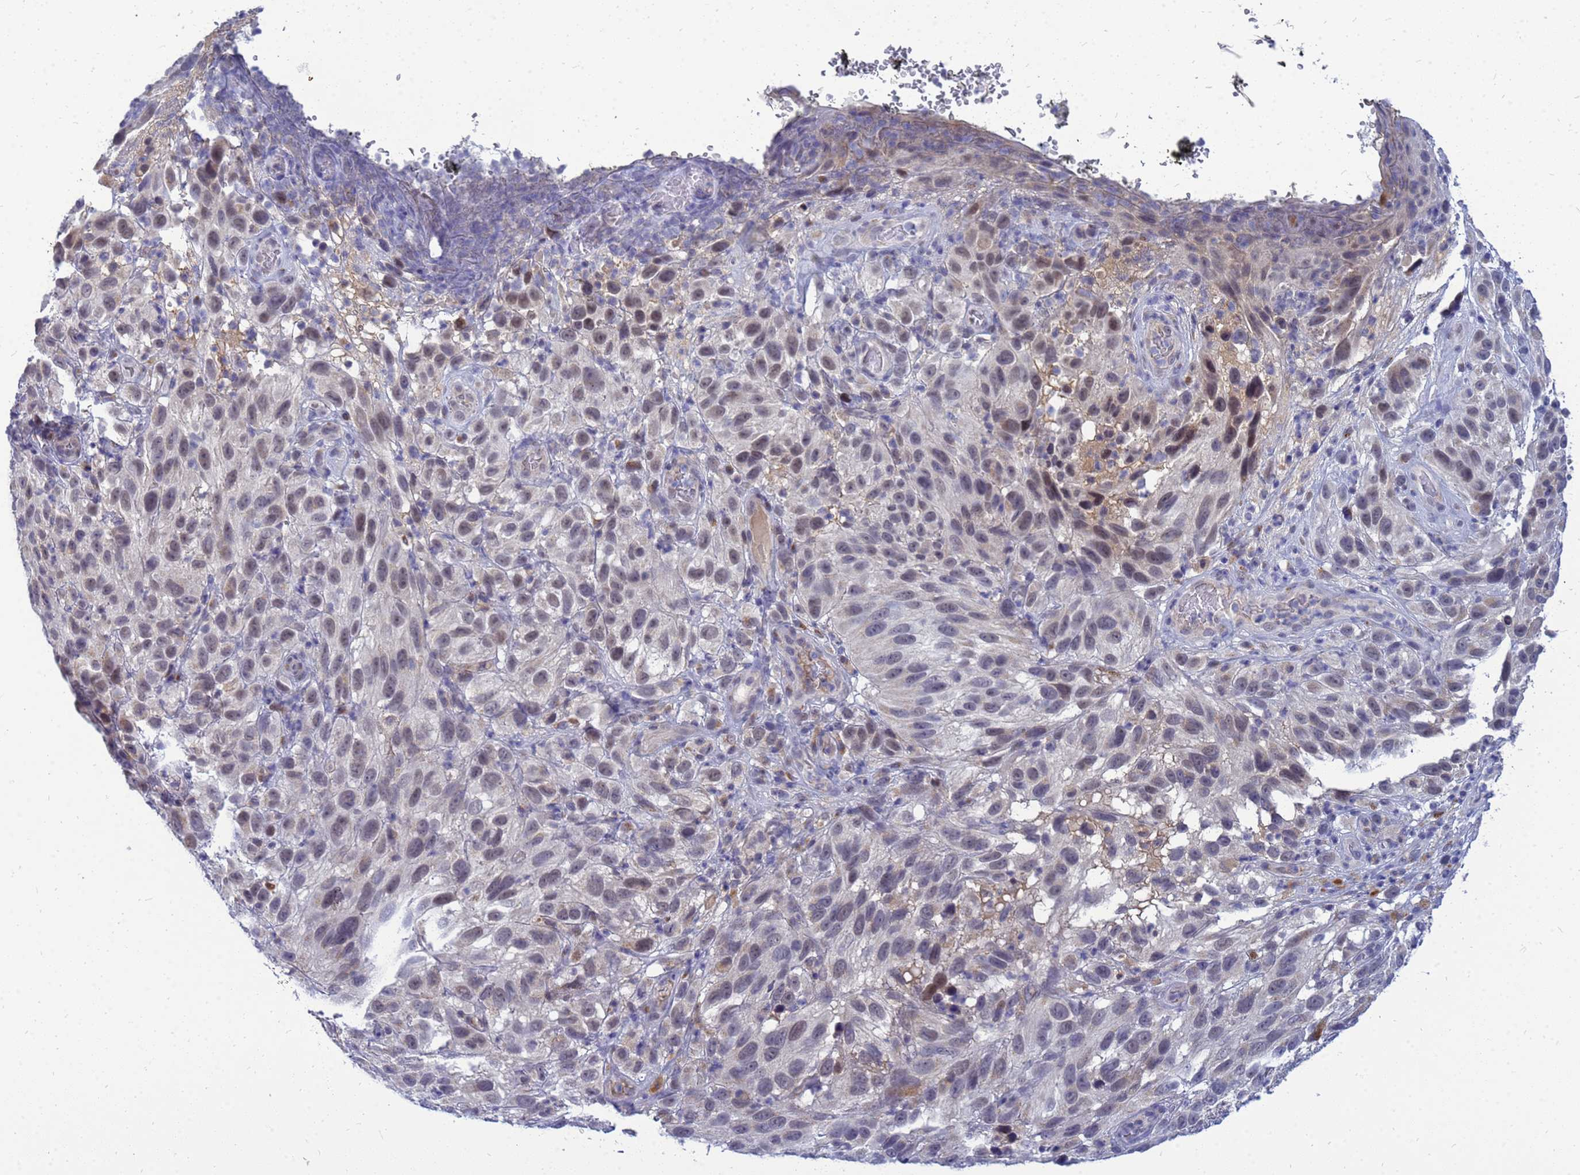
{"staining": {"intensity": "weak", "quantity": "25%-75%", "location": "nuclear"}, "tissue": "melanoma", "cell_type": "Tumor cells", "image_type": "cancer", "snomed": [{"axis": "morphology", "description": "Malignant melanoma, NOS"}, {"axis": "topography", "description": "Skin"}], "caption": "DAB (3,3'-diaminobenzidine) immunohistochemical staining of malignant melanoma exhibits weak nuclear protein staining in about 25%-75% of tumor cells.", "gene": "SRGAP3", "patient": {"sex": "female", "age": 96}}